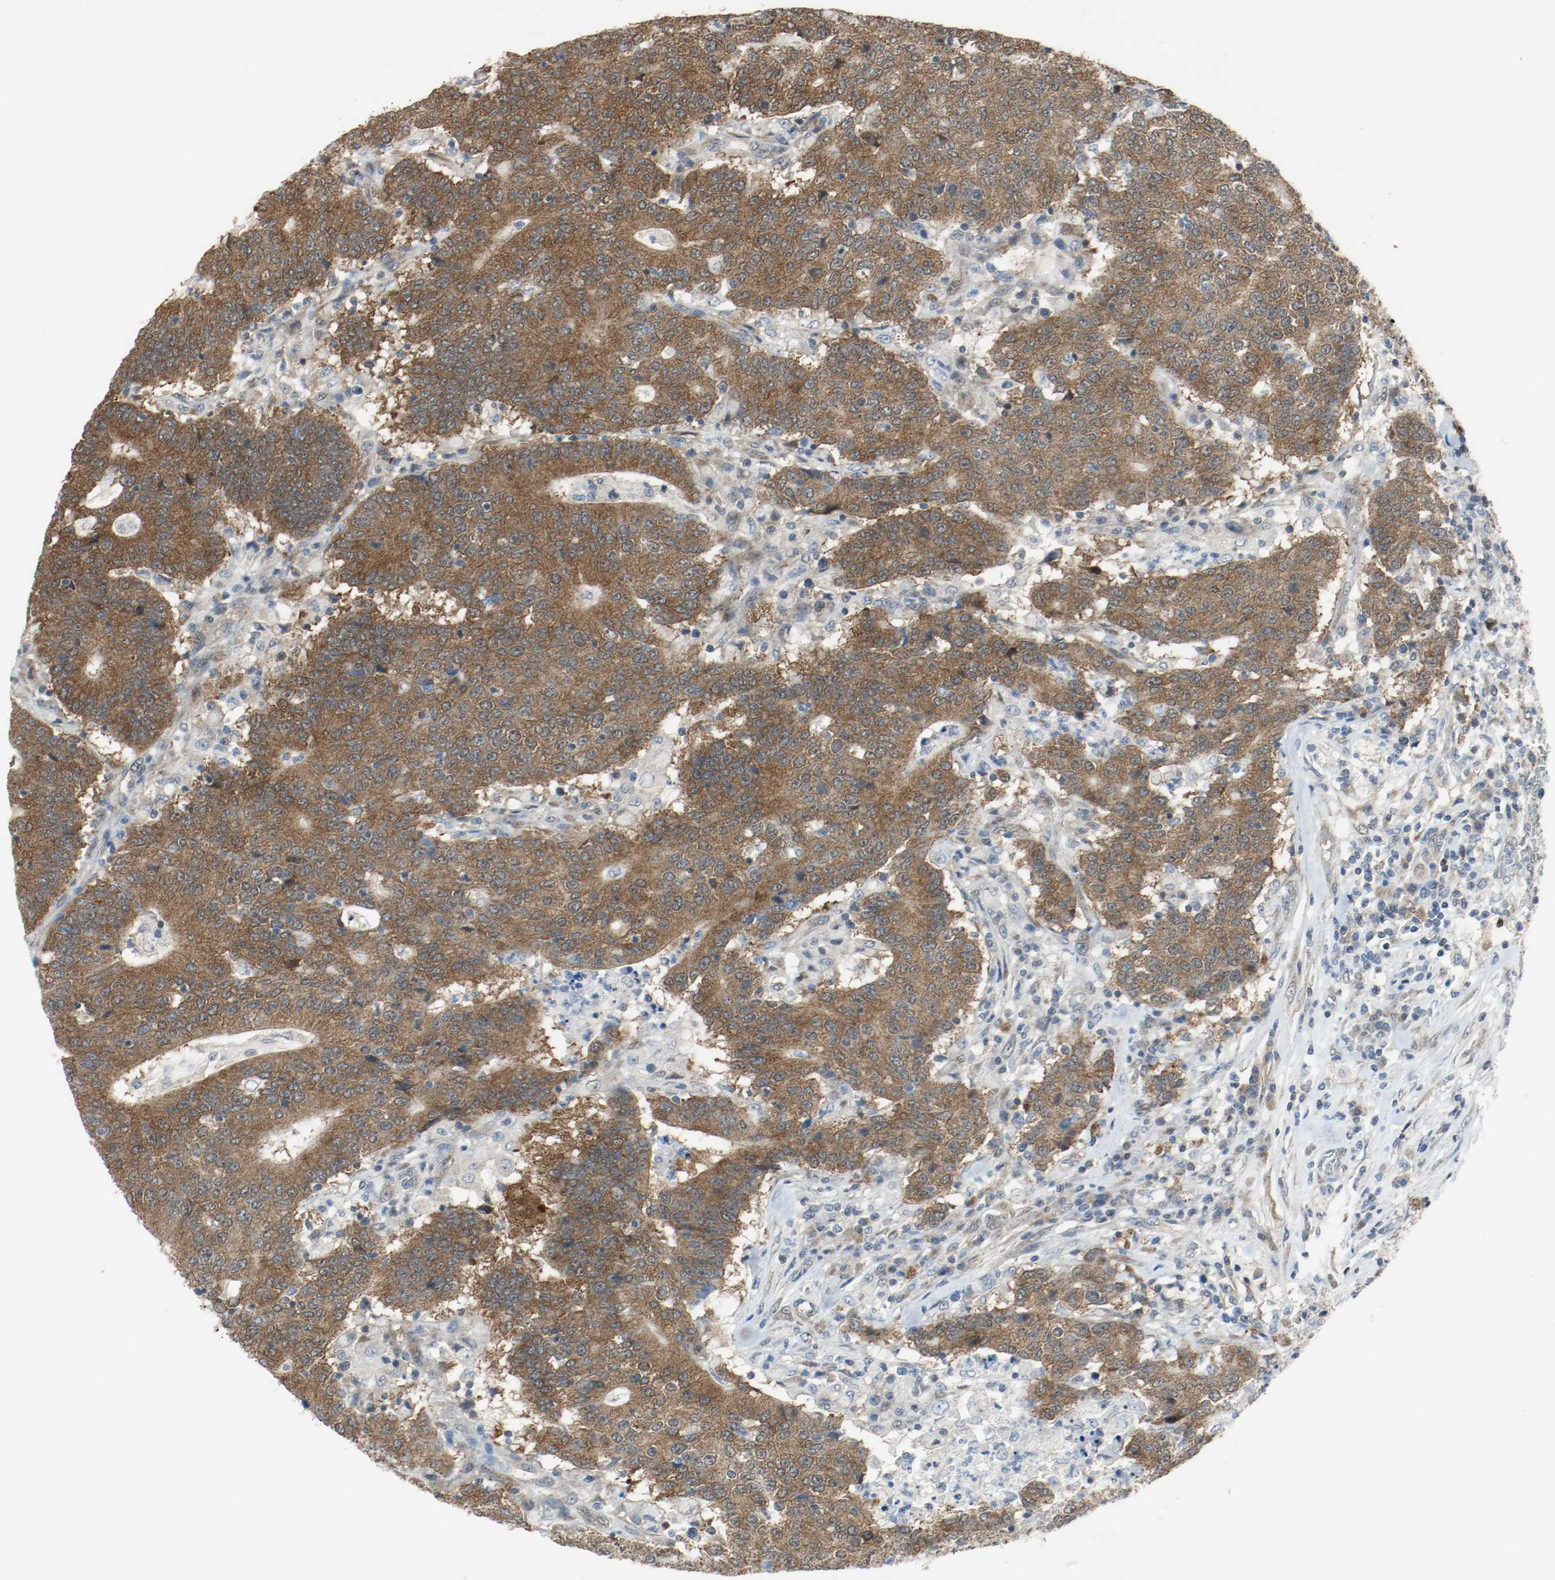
{"staining": {"intensity": "strong", "quantity": ">75%", "location": "cytoplasmic/membranous,nuclear"}, "tissue": "colorectal cancer", "cell_type": "Tumor cells", "image_type": "cancer", "snomed": [{"axis": "morphology", "description": "Normal tissue, NOS"}, {"axis": "morphology", "description": "Adenocarcinoma, NOS"}, {"axis": "topography", "description": "Colon"}], "caption": "This image shows IHC staining of adenocarcinoma (colorectal), with high strong cytoplasmic/membranous and nuclear expression in approximately >75% of tumor cells.", "gene": "PPME1", "patient": {"sex": "female", "age": 75}}